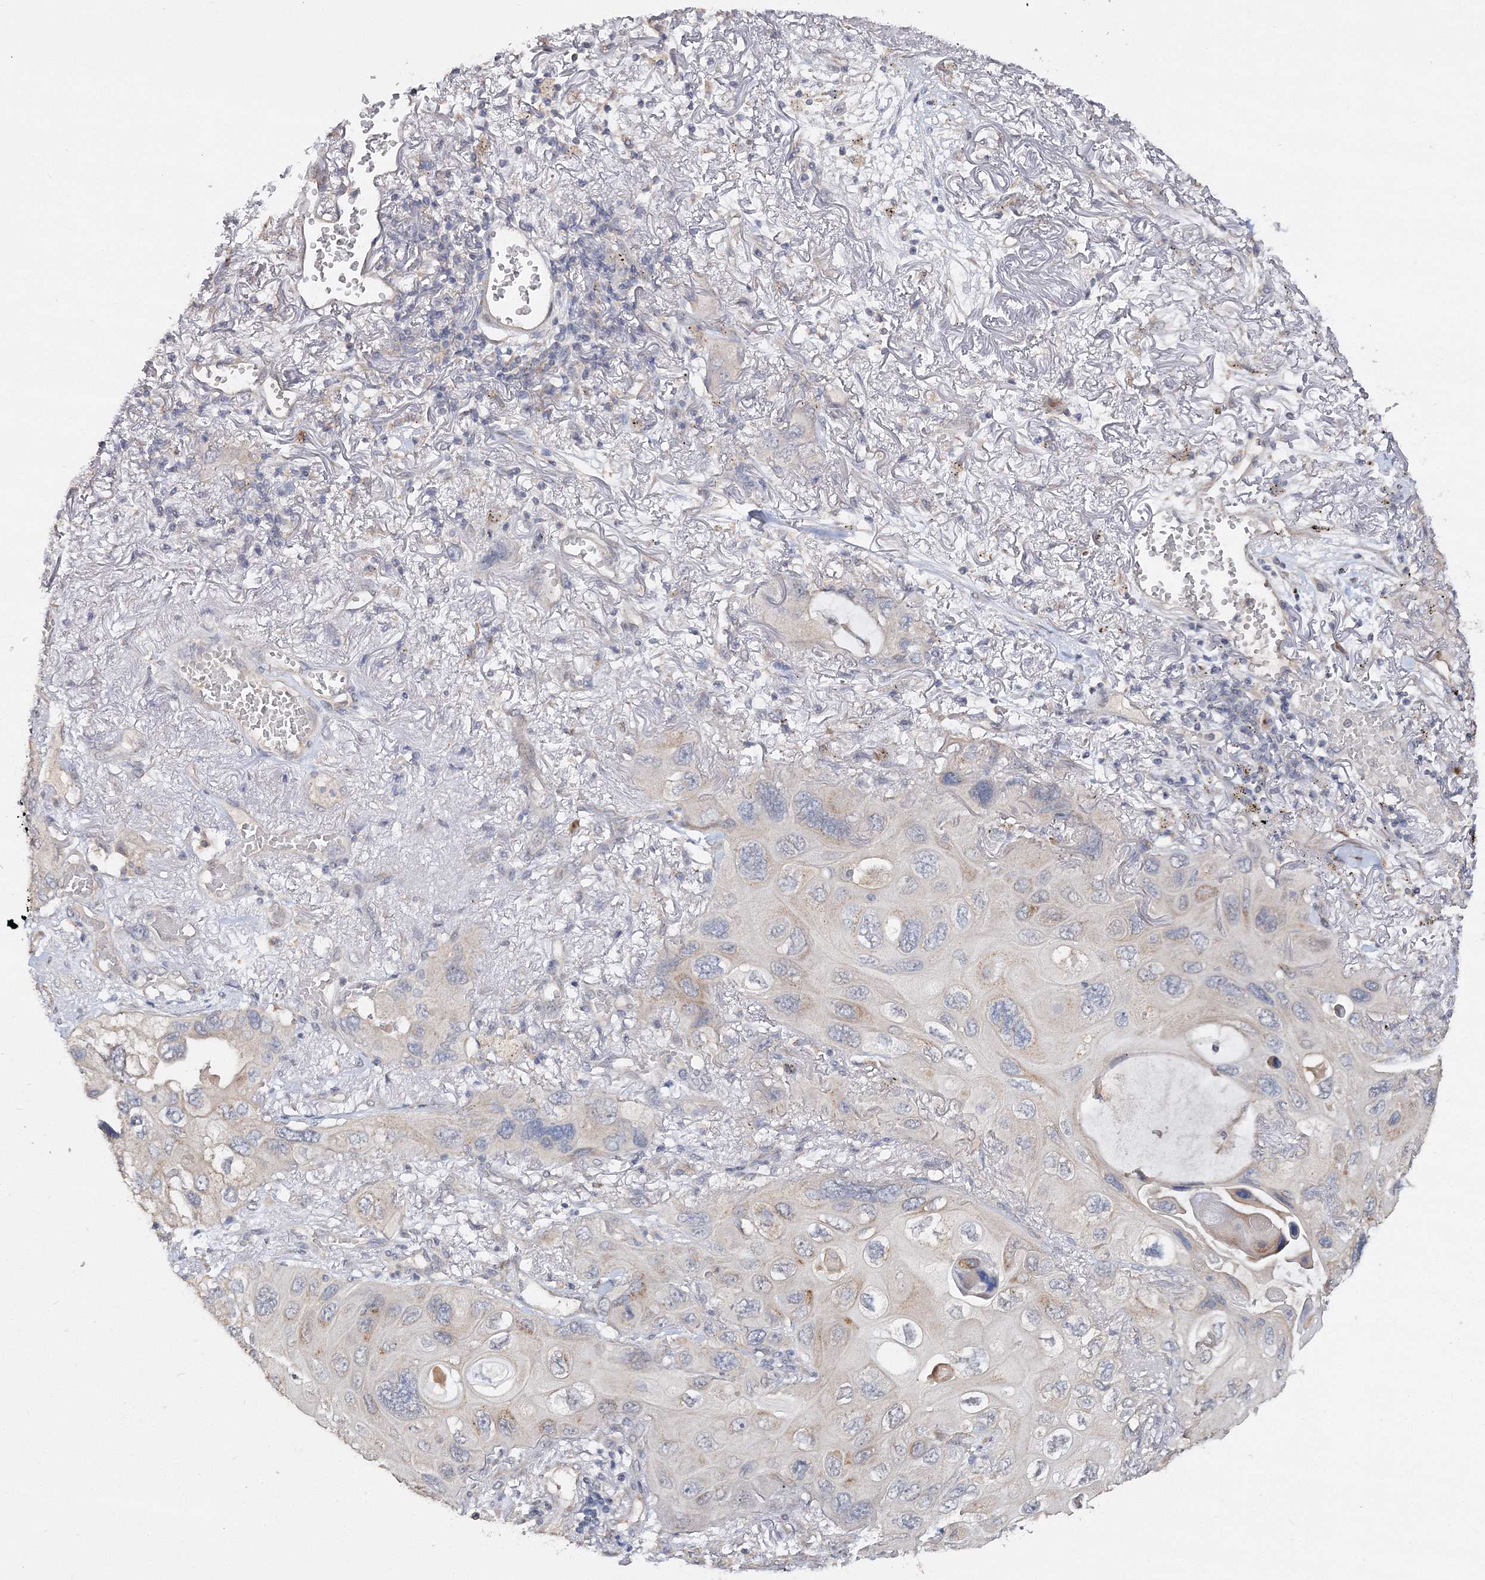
{"staining": {"intensity": "negative", "quantity": "none", "location": "none"}, "tissue": "lung cancer", "cell_type": "Tumor cells", "image_type": "cancer", "snomed": [{"axis": "morphology", "description": "Squamous cell carcinoma, NOS"}, {"axis": "topography", "description": "Lung"}], "caption": "Immunohistochemical staining of lung cancer exhibits no significant staining in tumor cells.", "gene": "GJB5", "patient": {"sex": "female", "age": 73}}